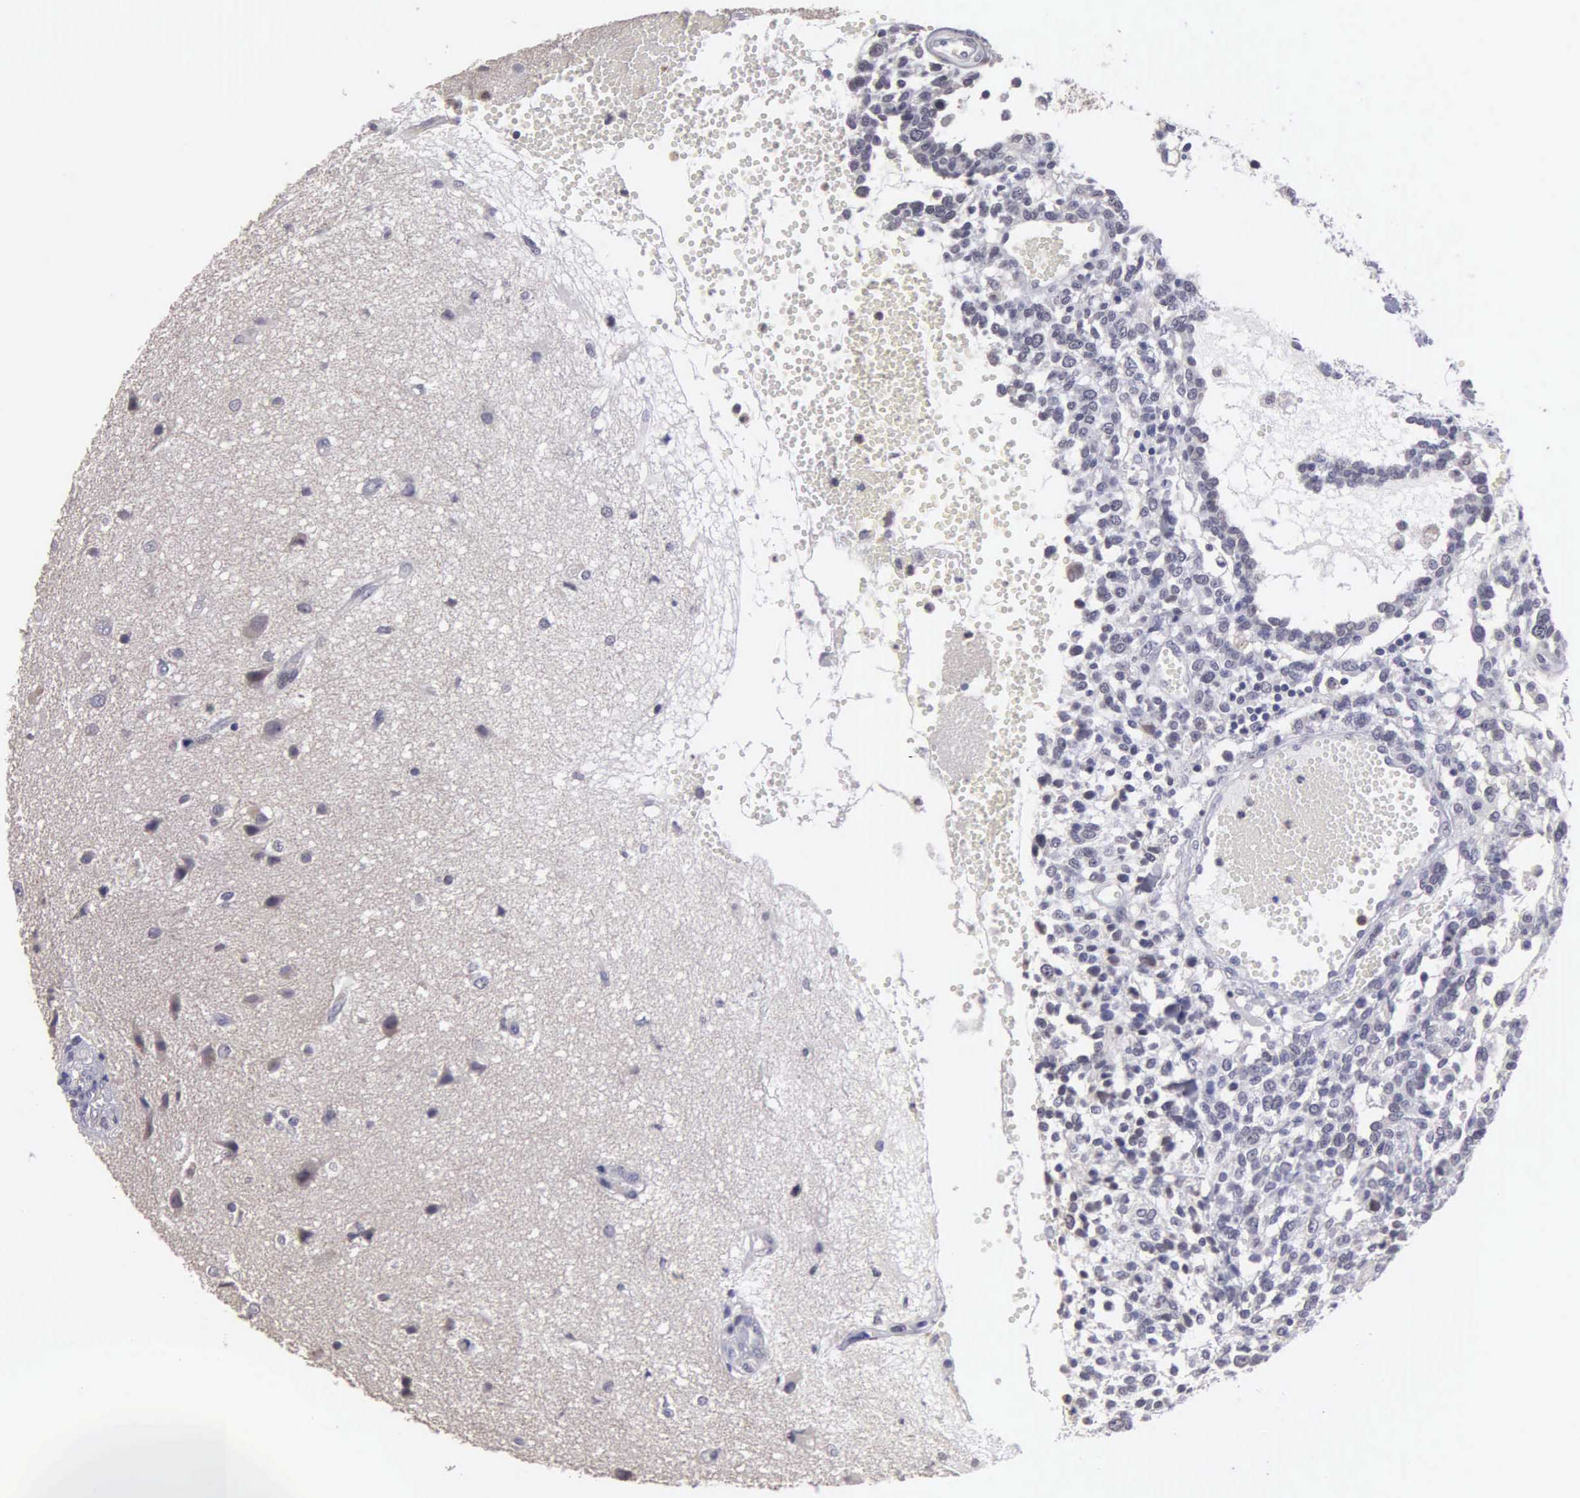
{"staining": {"intensity": "negative", "quantity": "none", "location": "none"}, "tissue": "glioma", "cell_type": "Tumor cells", "image_type": "cancer", "snomed": [{"axis": "morphology", "description": "Glioma, malignant, High grade"}, {"axis": "topography", "description": "Brain"}], "caption": "This is an immunohistochemistry (IHC) image of human glioma. There is no expression in tumor cells.", "gene": "BRD1", "patient": {"sex": "male", "age": 66}}